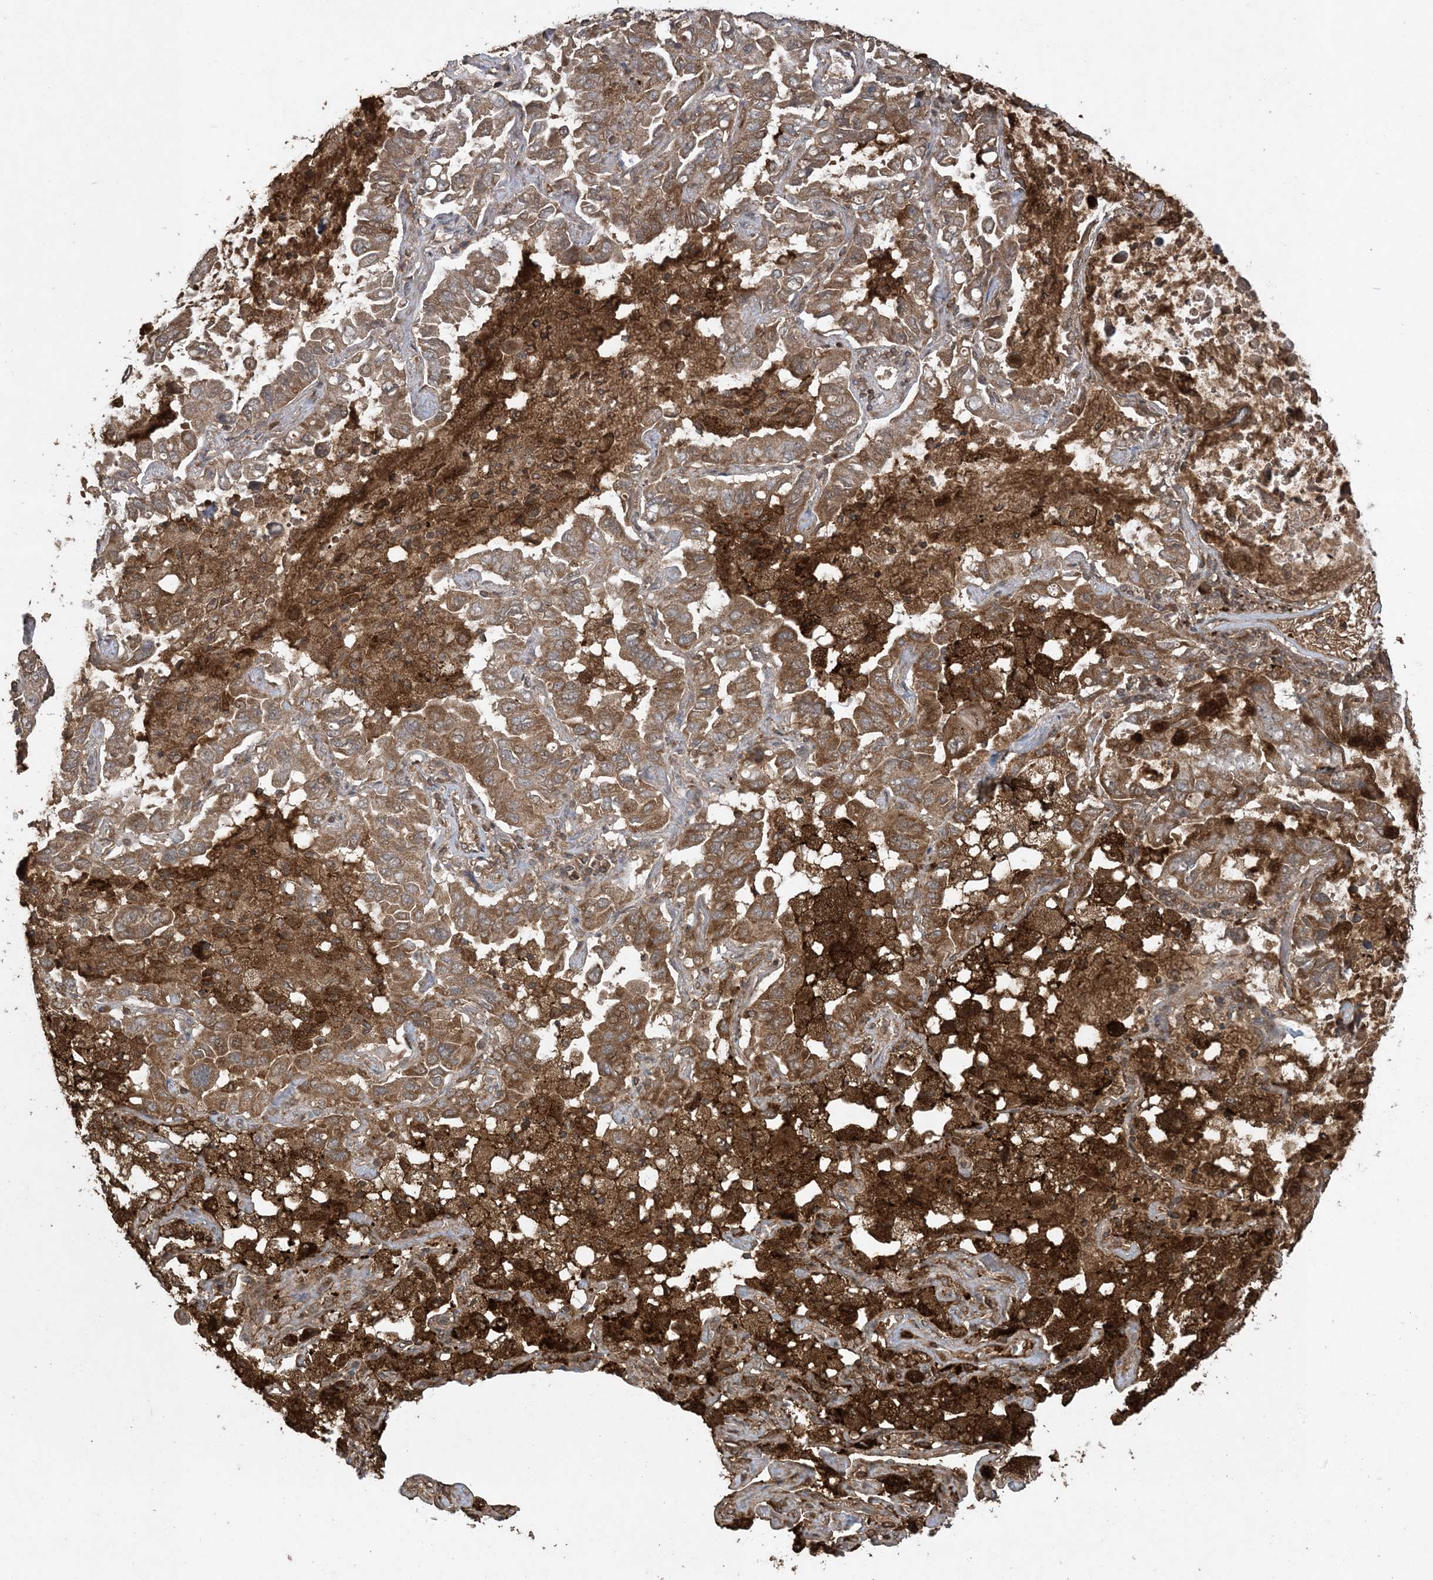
{"staining": {"intensity": "moderate", "quantity": ">75%", "location": "cytoplasmic/membranous"}, "tissue": "lung cancer", "cell_type": "Tumor cells", "image_type": "cancer", "snomed": [{"axis": "morphology", "description": "Adenocarcinoma, NOS"}, {"axis": "topography", "description": "Lung"}], "caption": "A brown stain shows moderate cytoplasmic/membranous staining of a protein in human adenocarcinoma (lung) tumor cells.", "gene": "EFCAB8", "patient": {"sex": "male", "age": 64}}